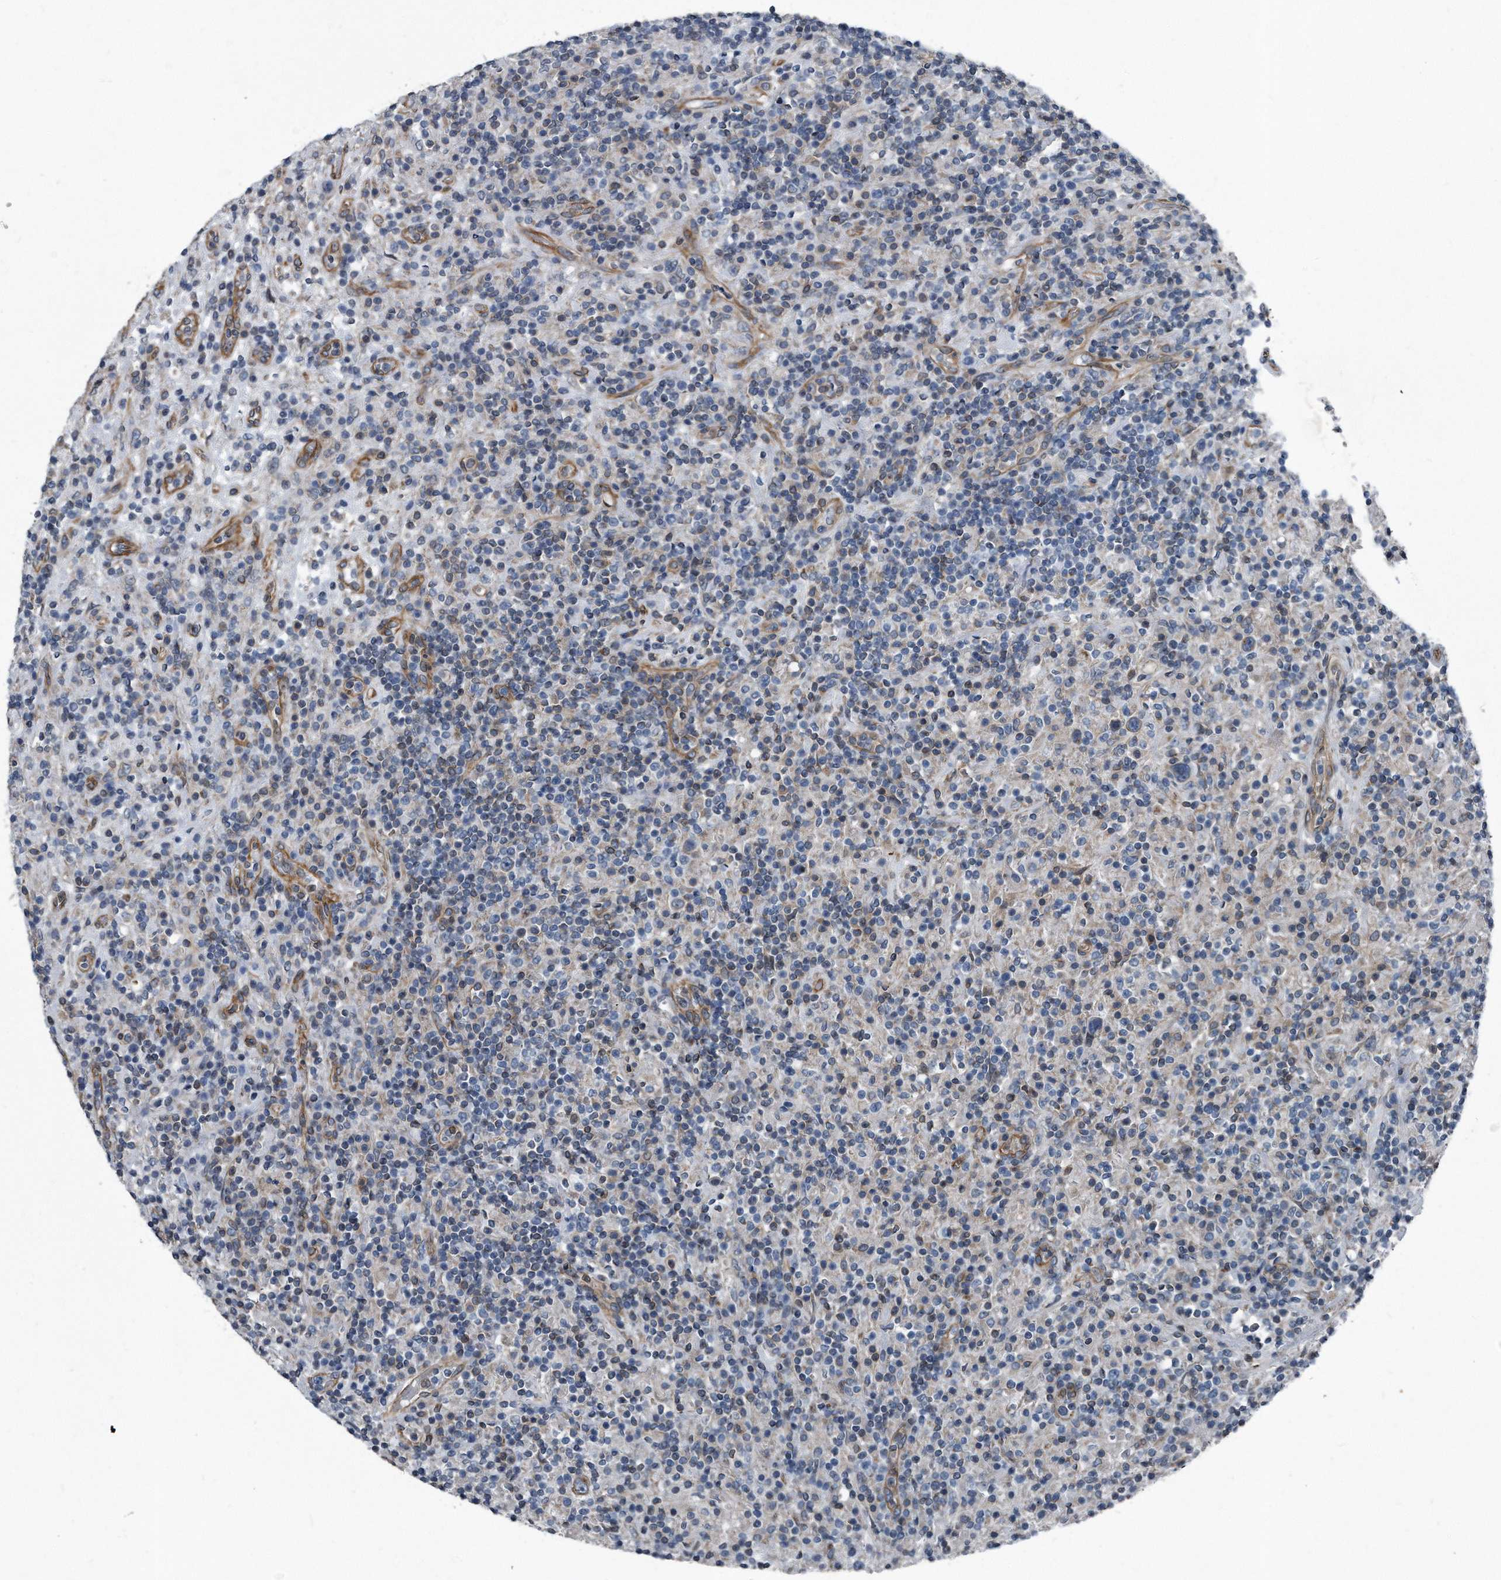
{"staining": {"intensity": "weak", "quantity": "25%-75%", "location": "cytoplasmic/membranous"}, "tissue": "lymphoma", "cell_type": "Tumor cells", "image_type": "cancer", "snomed": [{"axis": "morphology", "description": "Hodgkin's disease, NOS"}, {"axis": "topography", "description": "Lymph node"}], "caption": "Protein expression analysis of human Hodgkin's disease reveals weak cytoplasmic/membranous expression in approximately 25%-75% of tumor cells.", "gene": "PLEC", "patient": {"sex": "male", "age": 70}}